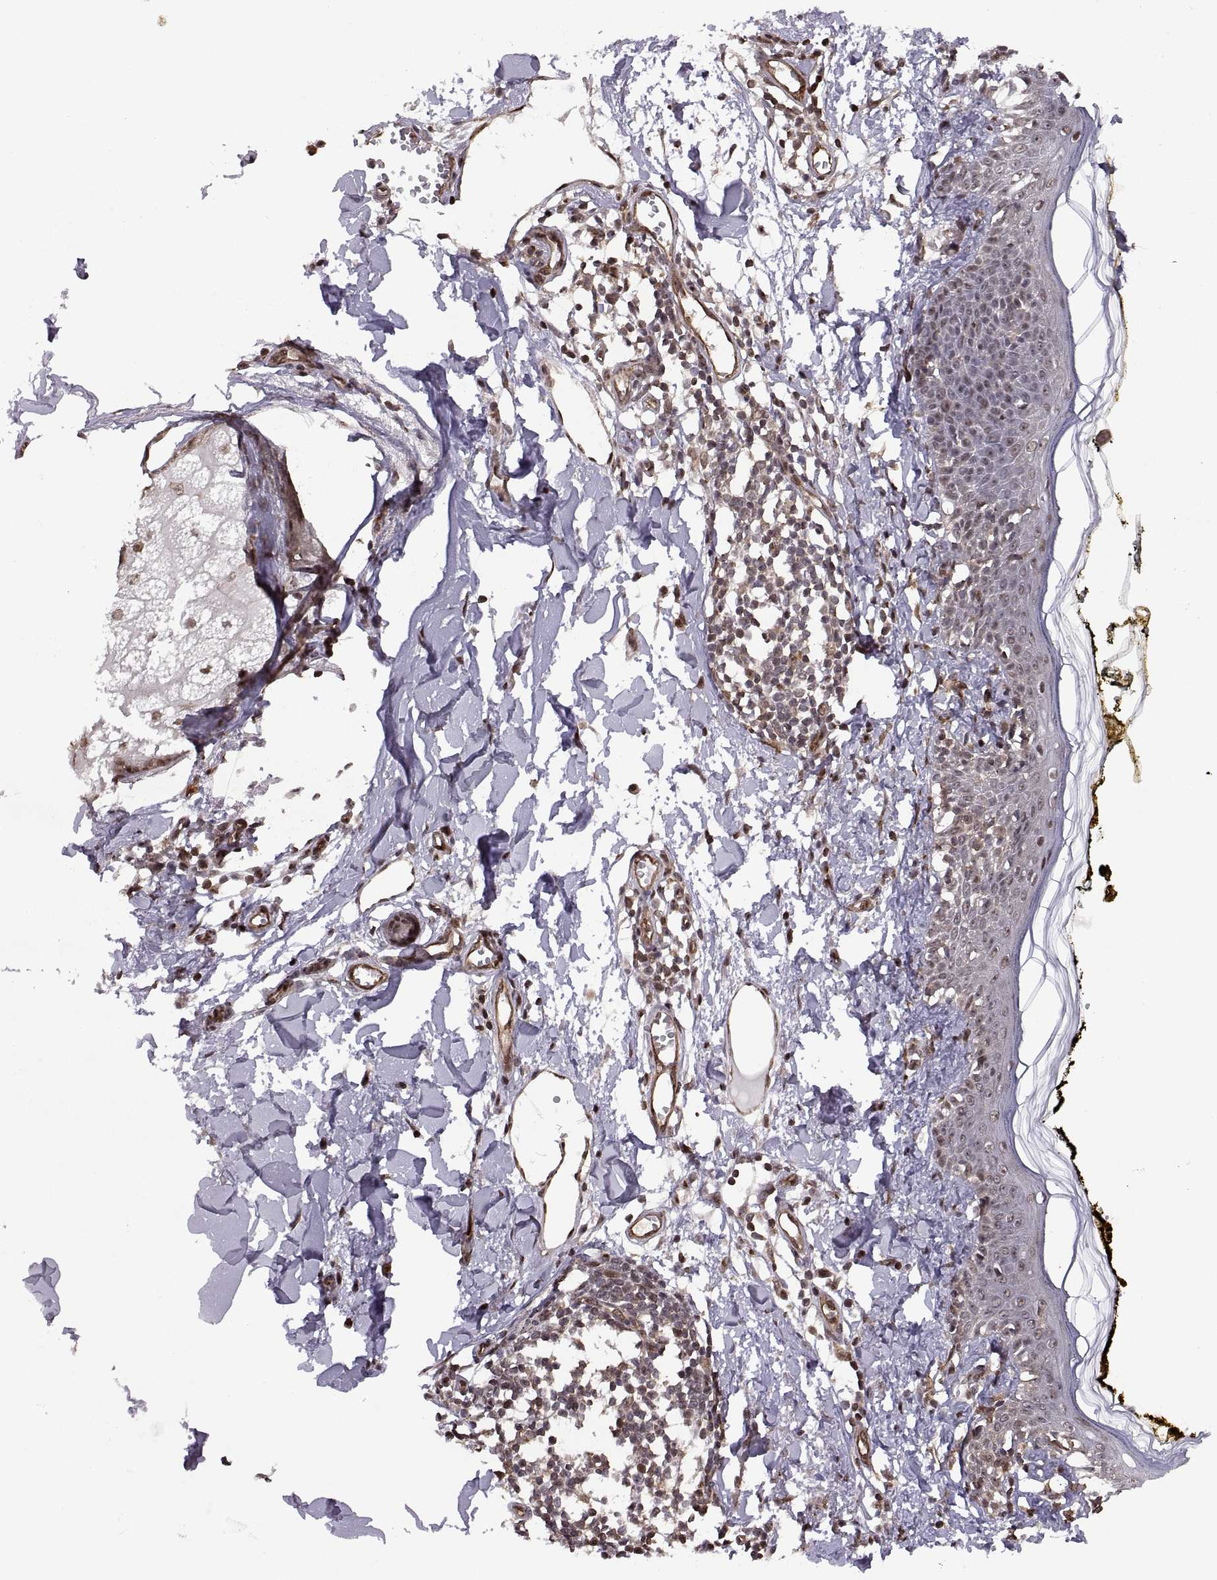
{"staining": {"intensity": "strong", "quantity": ">75%", "location": "cytoplasmic/membranous,nuclear"}, "tissue": "skin", "cell_type": "Fibroblasts", "image_type": "normal", "snomed": [{"axis": "morphology", "description": "Normal tissue, NOS"}, {"axis": "topography", "description": "Skin"}], "caption": "Fibroblasts show high levels of strong cytoplasmic/membranous,nuclear positivity in about >75% of cells in unremarkable skin. Using DAB (brown) and hematoxylin (blue) stains, captured at high magnification using brightfield microscopy.", "gene": "ARRB1", "patient": {"sex": "male", "age": 76}}